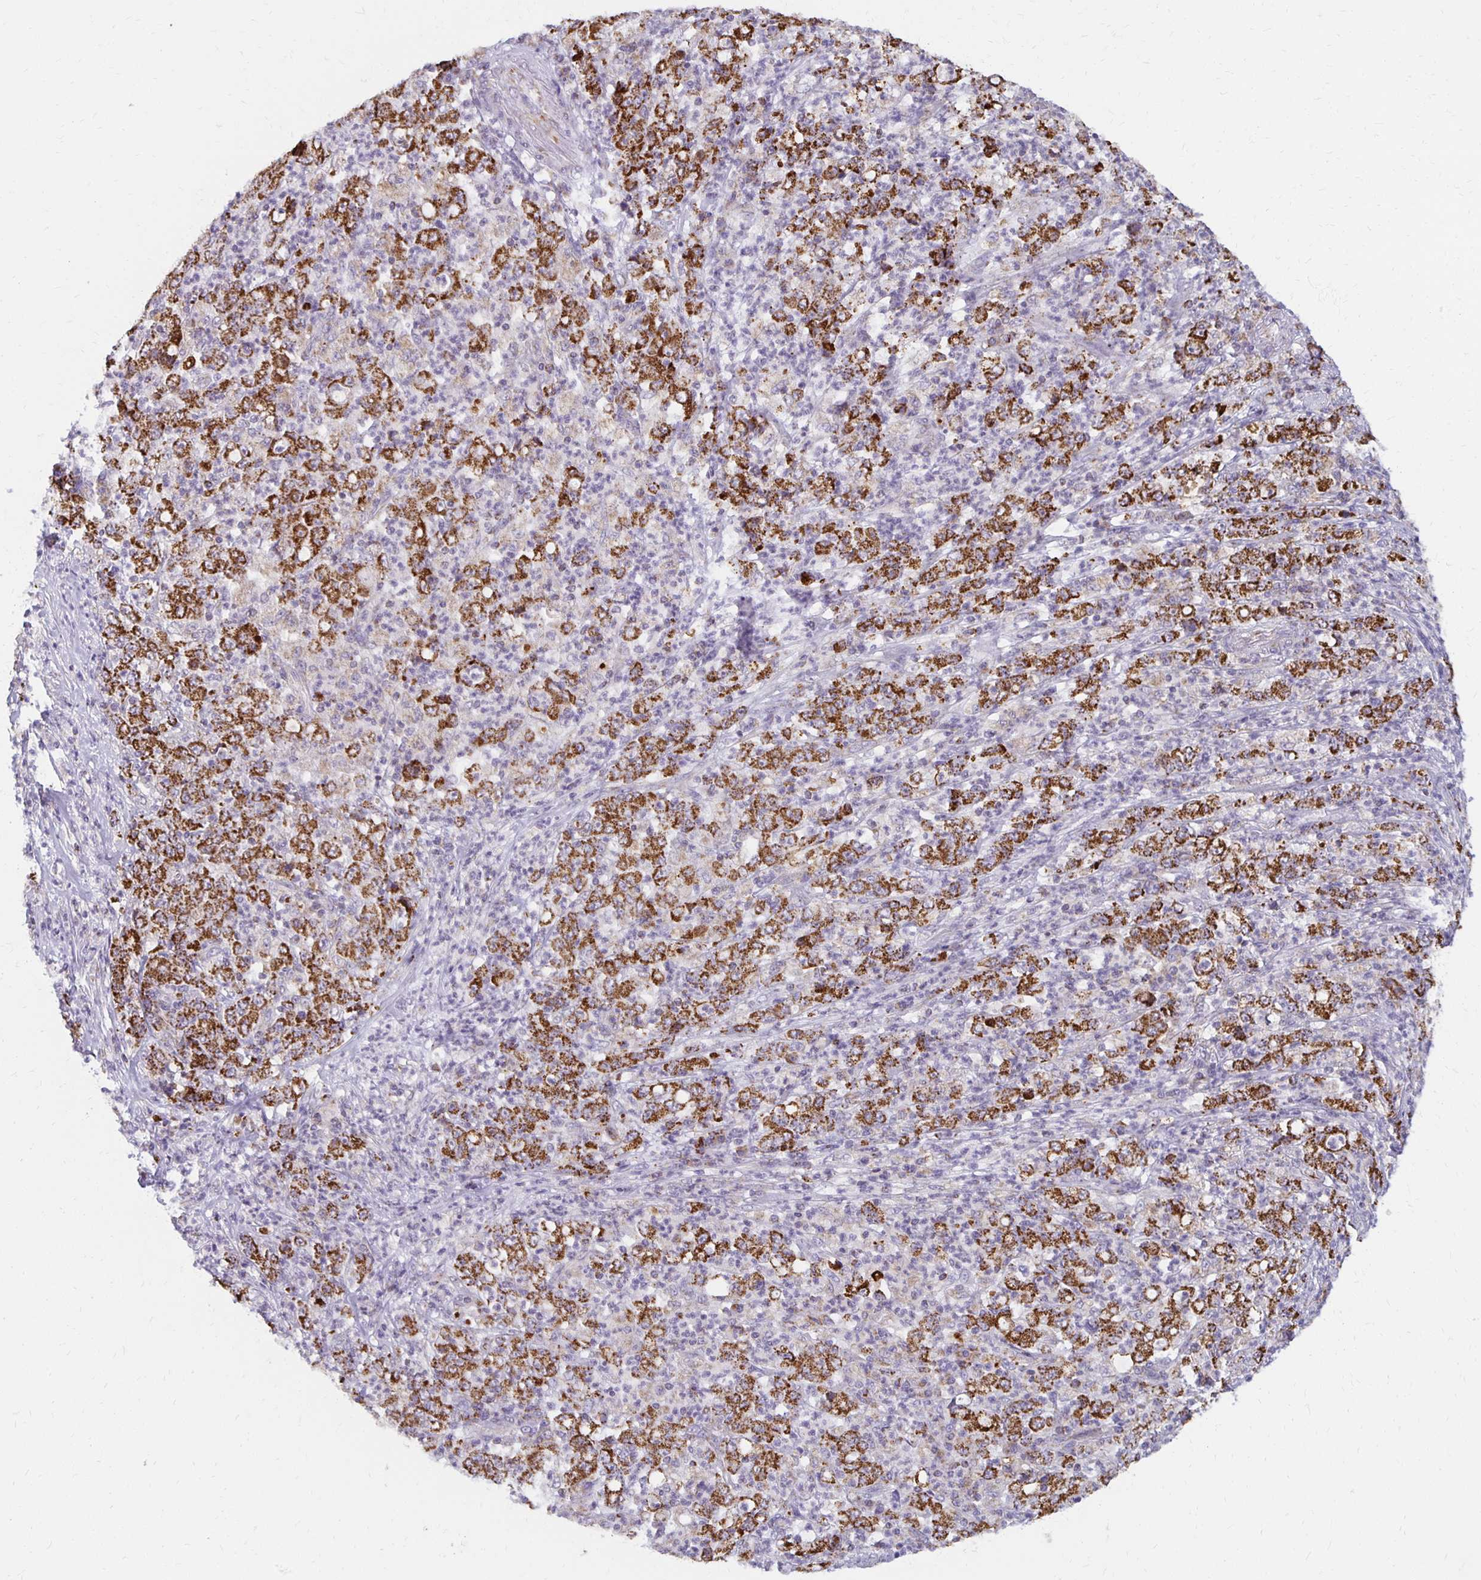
{"staining": {"intensity": "strong", "quantity": ">75%", "location": "cytoplasmic/membranous"}, "tissue": "stomach cancer", "cell_type": "Tumor cells", "image_type": "cancer", "snomed": [{"axis": "morphology", "description": "Adenocarcinoma, NOS"}, {"axis": "topography", "description": "Stomach, lower"}], "caption": "DAB (3,3'-diaminobenzidine) immunohistochemical staining of adenocarcinoma (stomach) reveals strong cytoplasmic/membranous protein expression in about >75% of tumor cells.", "gene": "IER3", "patient": {"sex": "female", "age": 71}}